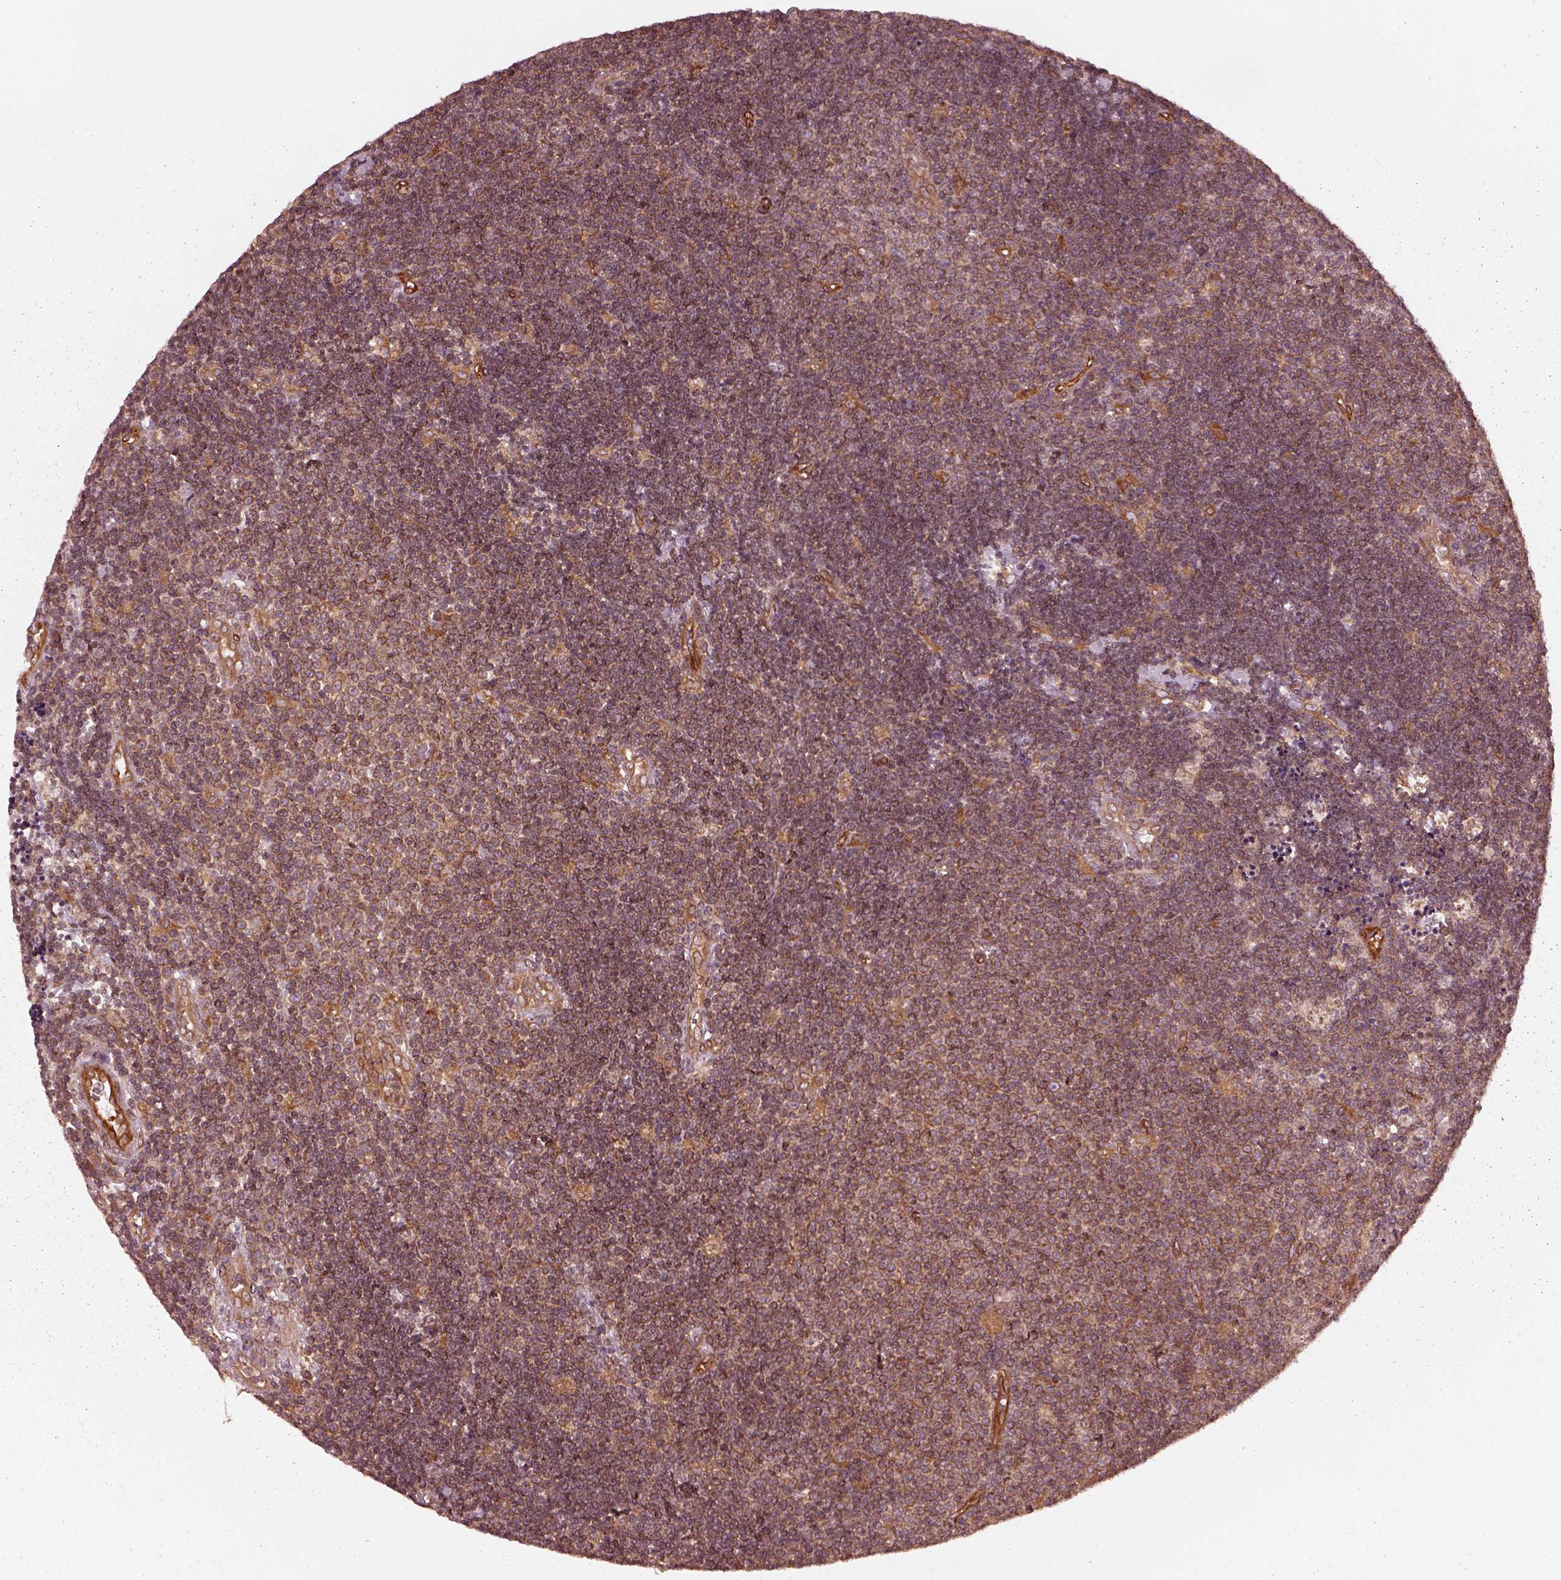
{"staining": {"intensity": "moderate", "quantity": ">75%", "location": "cytoplasmic/membranous"}, "tissue": "lymphoma", "cell_type": "Tumor cells", "image_type": "cancer", "snomed": [{"axis": "morphology", "description": "Malignant lymphoma, non-Hodgkin's type, Low grade"}, {"axis": "topography", "description": "Brain"}], "caption": "This photomicrograph exhibits immunohistochemistry staining of lymphoma, with medium moderate cytoplasmic/membranous staining in about >75% of tumor cells.", "gene": "AGPAT1", "patient": {"sex": "female", "age": 66}}